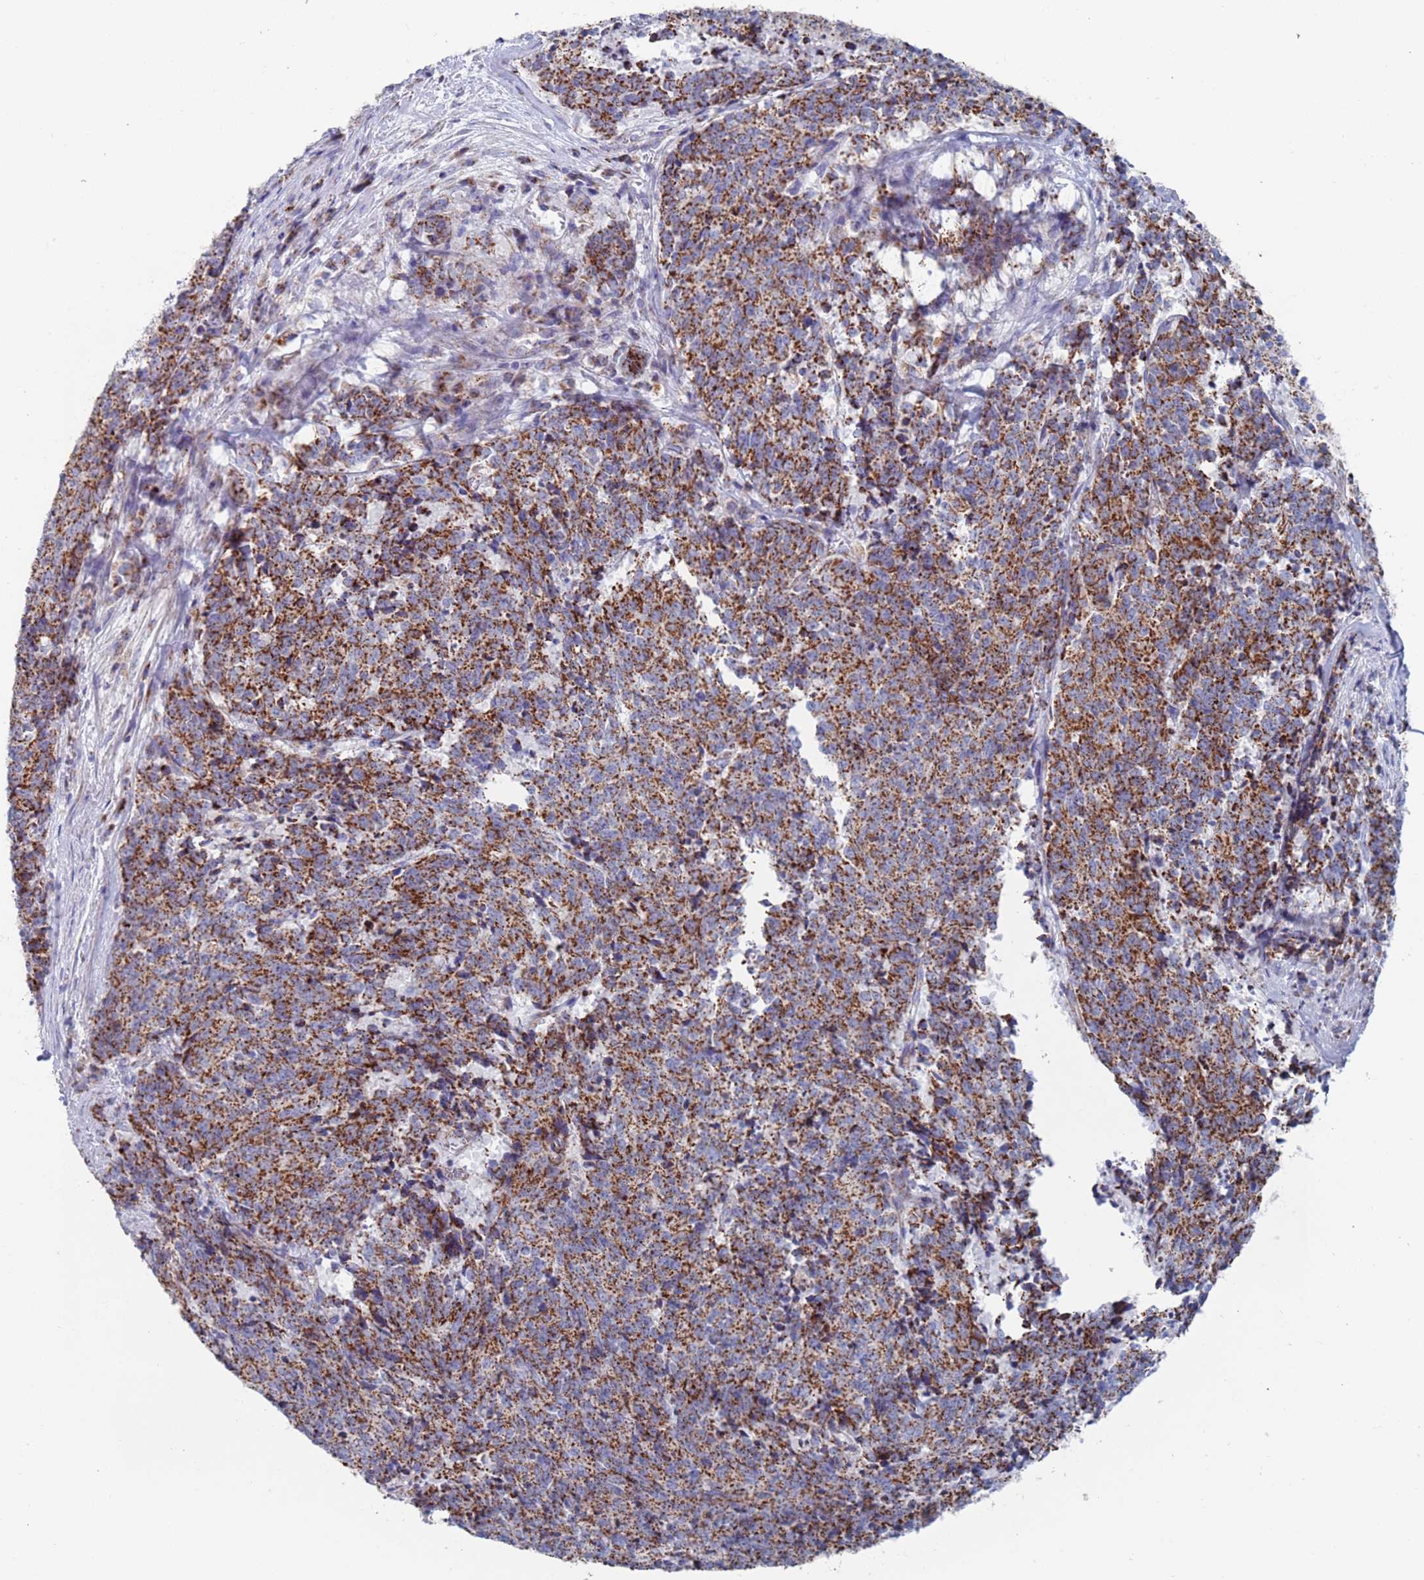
{"staining": {"intensity": "strong", "quantity": ">75%", "location": "cytoplasmic/membranous"}, "tissue": "cervical cancer", "cell_type": "Tumor cells", "image_type": "cancer", "snomed": [{"axis": "morphology", "description": "Squamous cell carcinoma, NOS"}, {"axis": "topography", "description": "Cervix"}], "caption": "Immunohistochemistry (DAB) staining of cervical cancer (squamous cell carcinoma) shows strong cytoplasmic/membranous protein positivity in approximately >75% of tumor cells. The protein is stained brown, and the nuclei are stained in blue (DAB (3,3'-diaminobenzidine) IHC with brightfield microscopy, high magnification).", "gene": "MRPL22", "patient": {"sex": "female", "age": 29}}